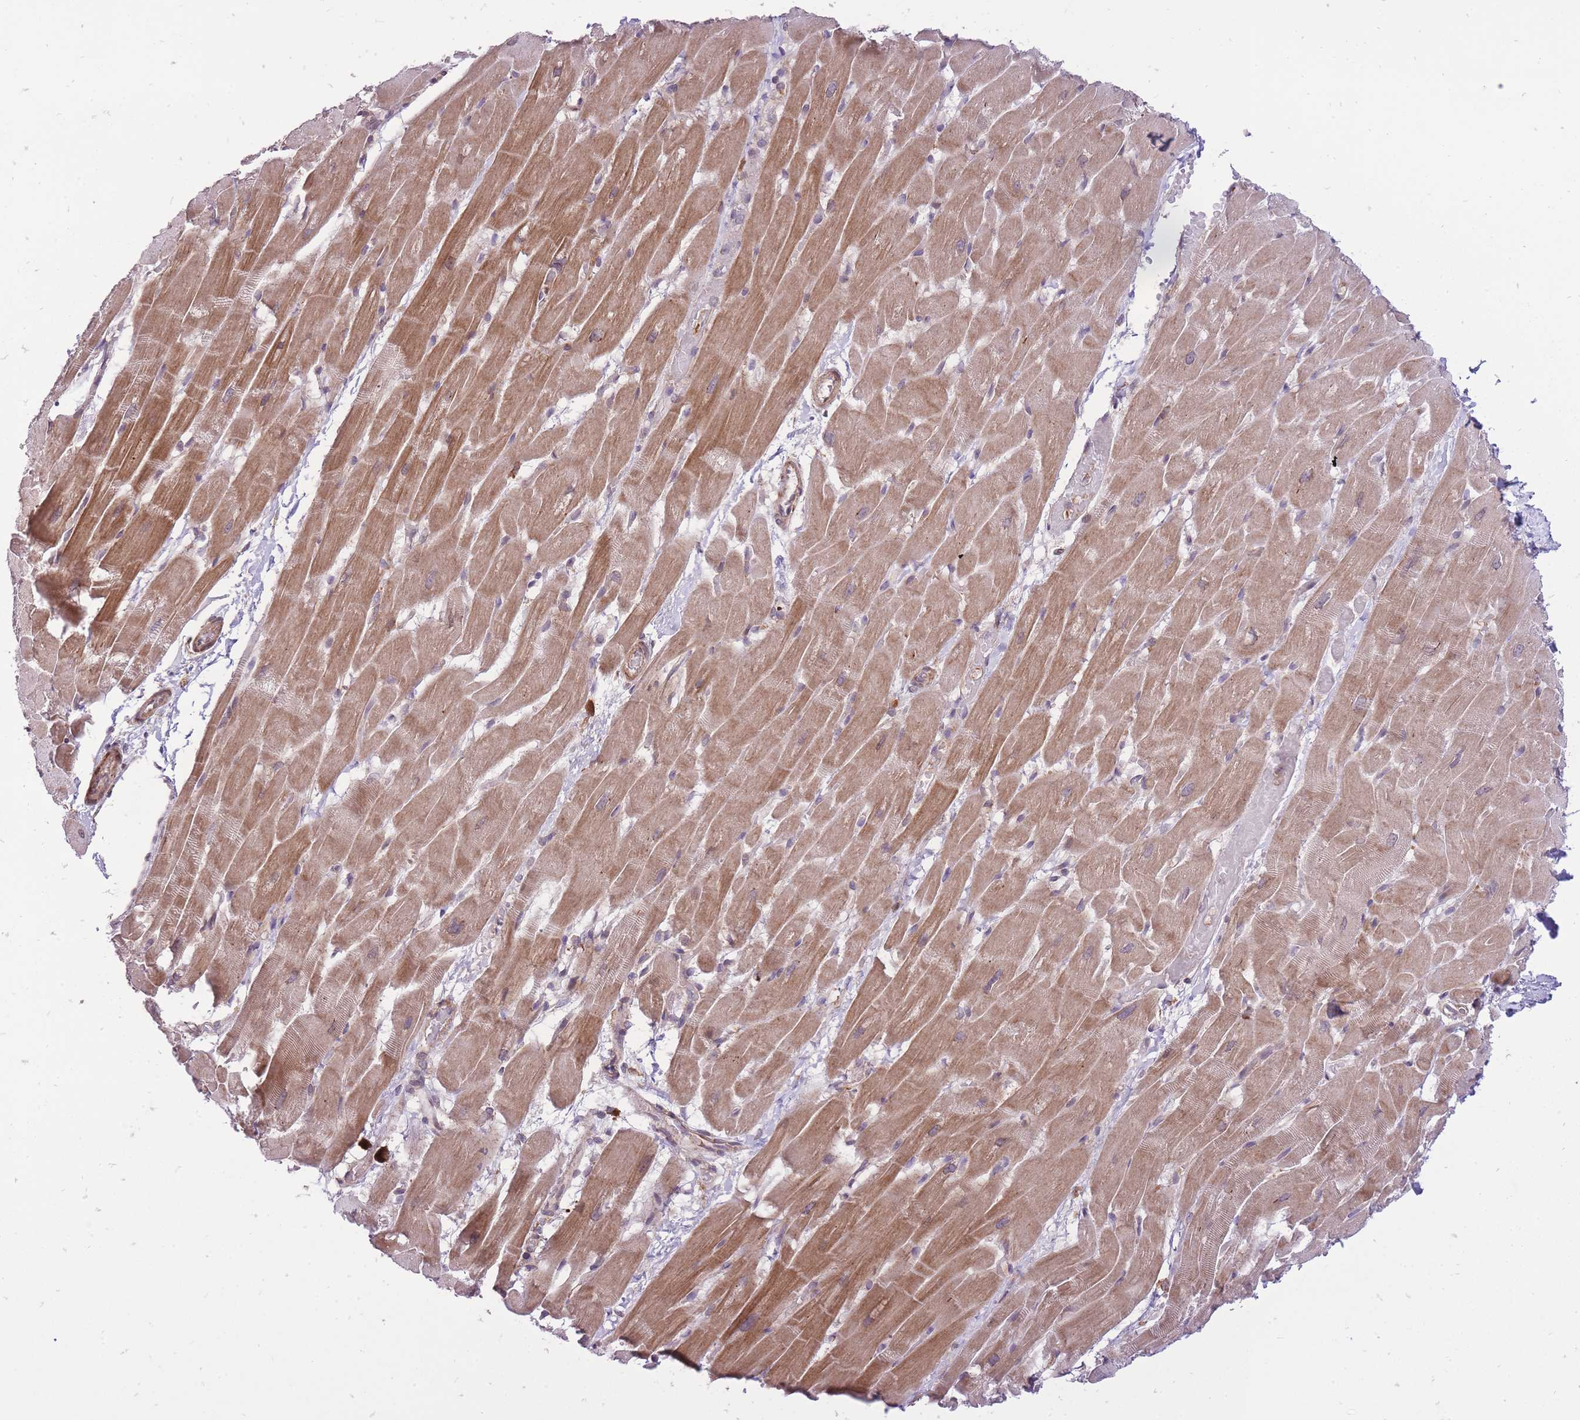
{"staining": {"intensity": "moderate", "quantity": "25%-75%", "location": "cytoplasmic/membranous"}, "tissue": "heart muscle", "cell_type": "Cardiomyocytes", "image_type": "normal", "snomed": [{"axis": "morphology", "description": "Normal tissue, NOS"}, {"axis": "topography", "description": "Heart"}], "caption": "Moderate cytoplasmic/membranous protein positivity is seen in about 25%-75% of cardiomyocytes in heart muscle. The staining was performed using DAB, with brown indicating positive protein expression. Nuclei are stained blue with hematoxylin.", "gene": "TET3", "patient": {"sex": "male", "age": 37}}